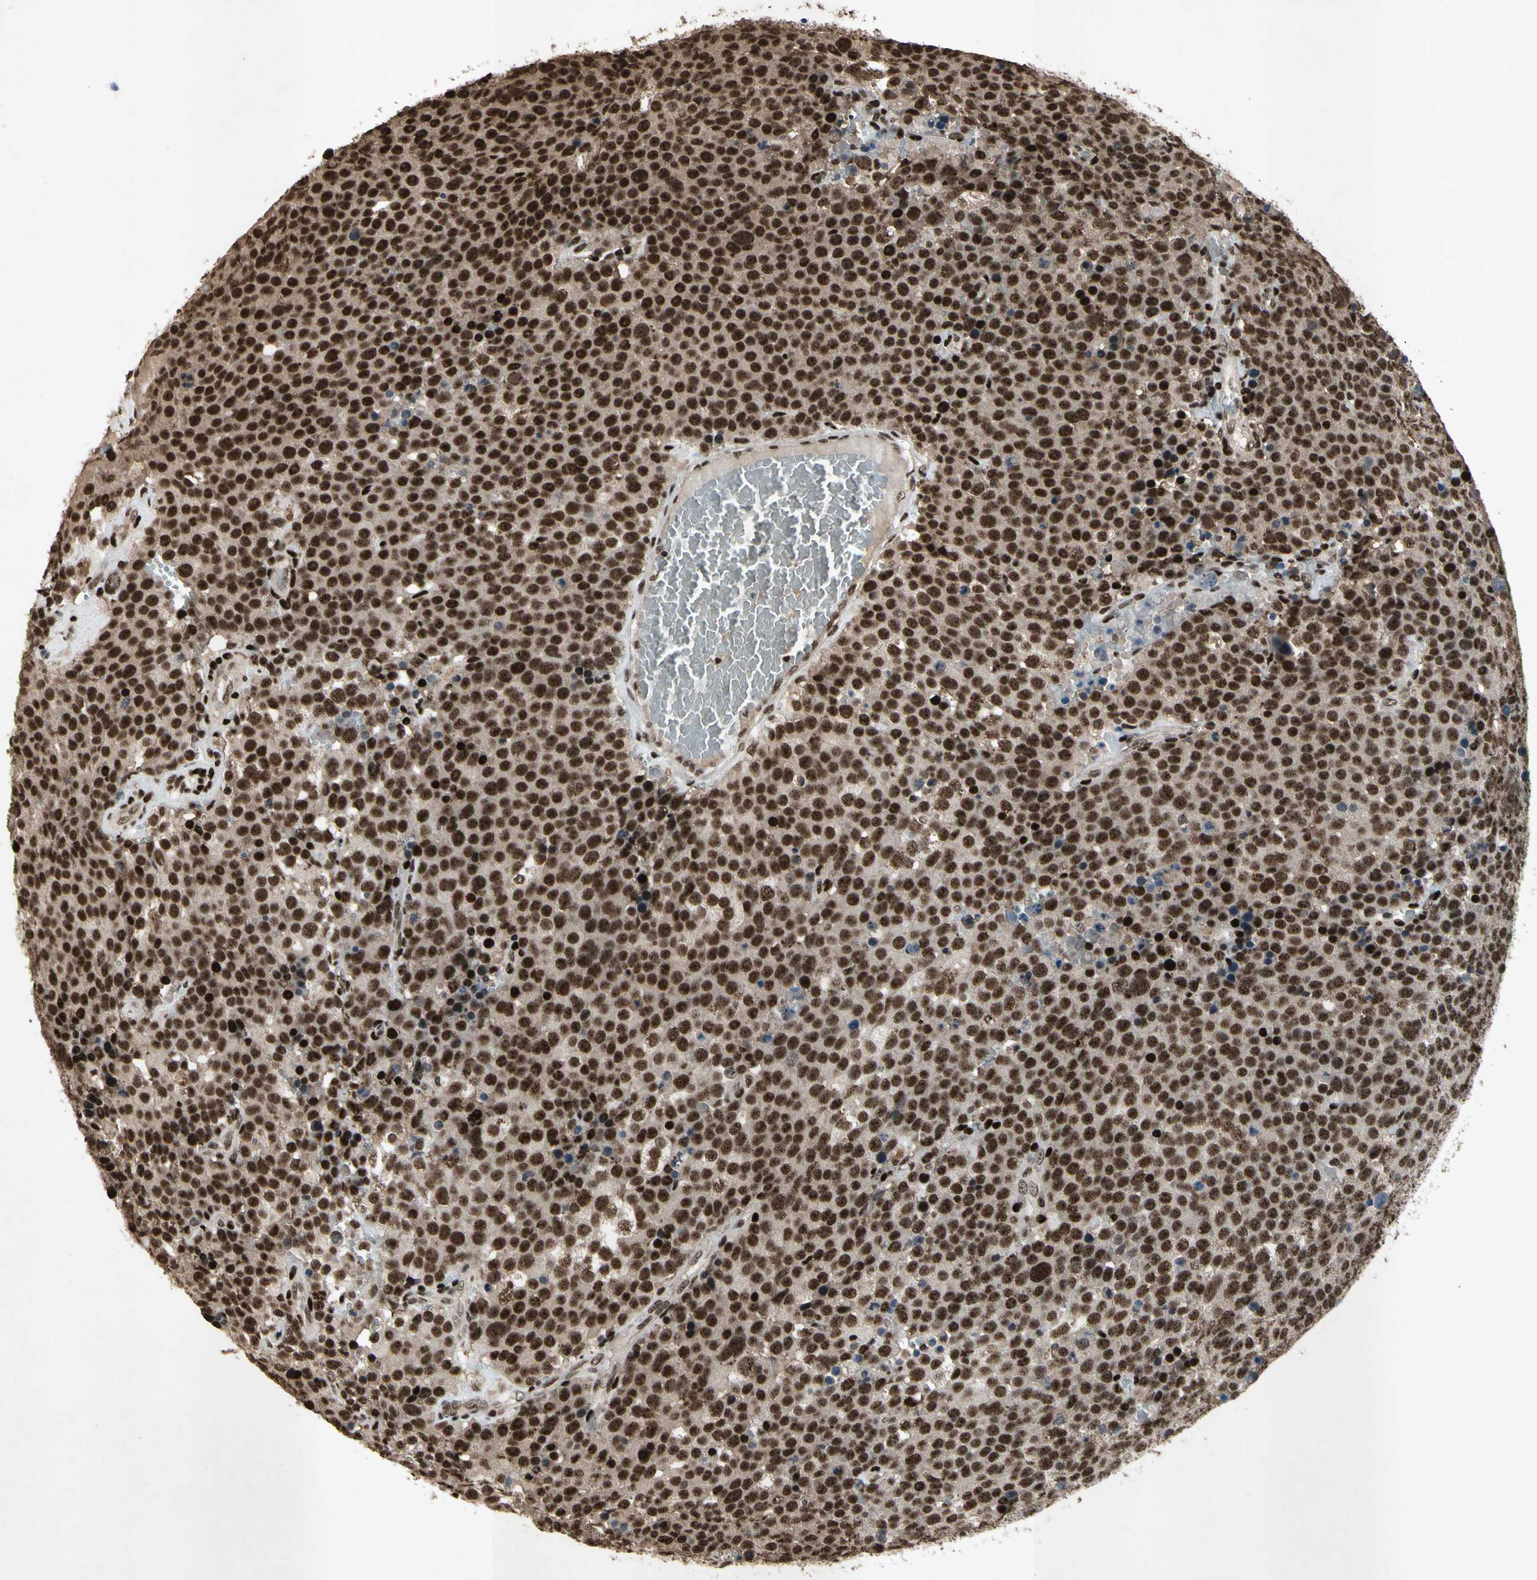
{"staining": {"intensity": "strong", "quantity": ">75%", "location": "cytoplasmic/membranous,nuclear"}, "tissue": "testis cancer", "cell_type": "Tumor cells", "image_type": "cancer", "snomed": [{"axis": "morphology", "description": "Seminoma, NOS"}, {"axis": "topography", "description": "Testis"}], "caption": "Immunohistochemistry (IHC) photomicrograph of human testis seminoma stained for a protein (brown), which shows high levels of strong cytoplasmic/membranous and nuclear staining in about >75% of tumor cells.", "gene": "TBX2", "patient": {"sex": "male", "age": 71}}